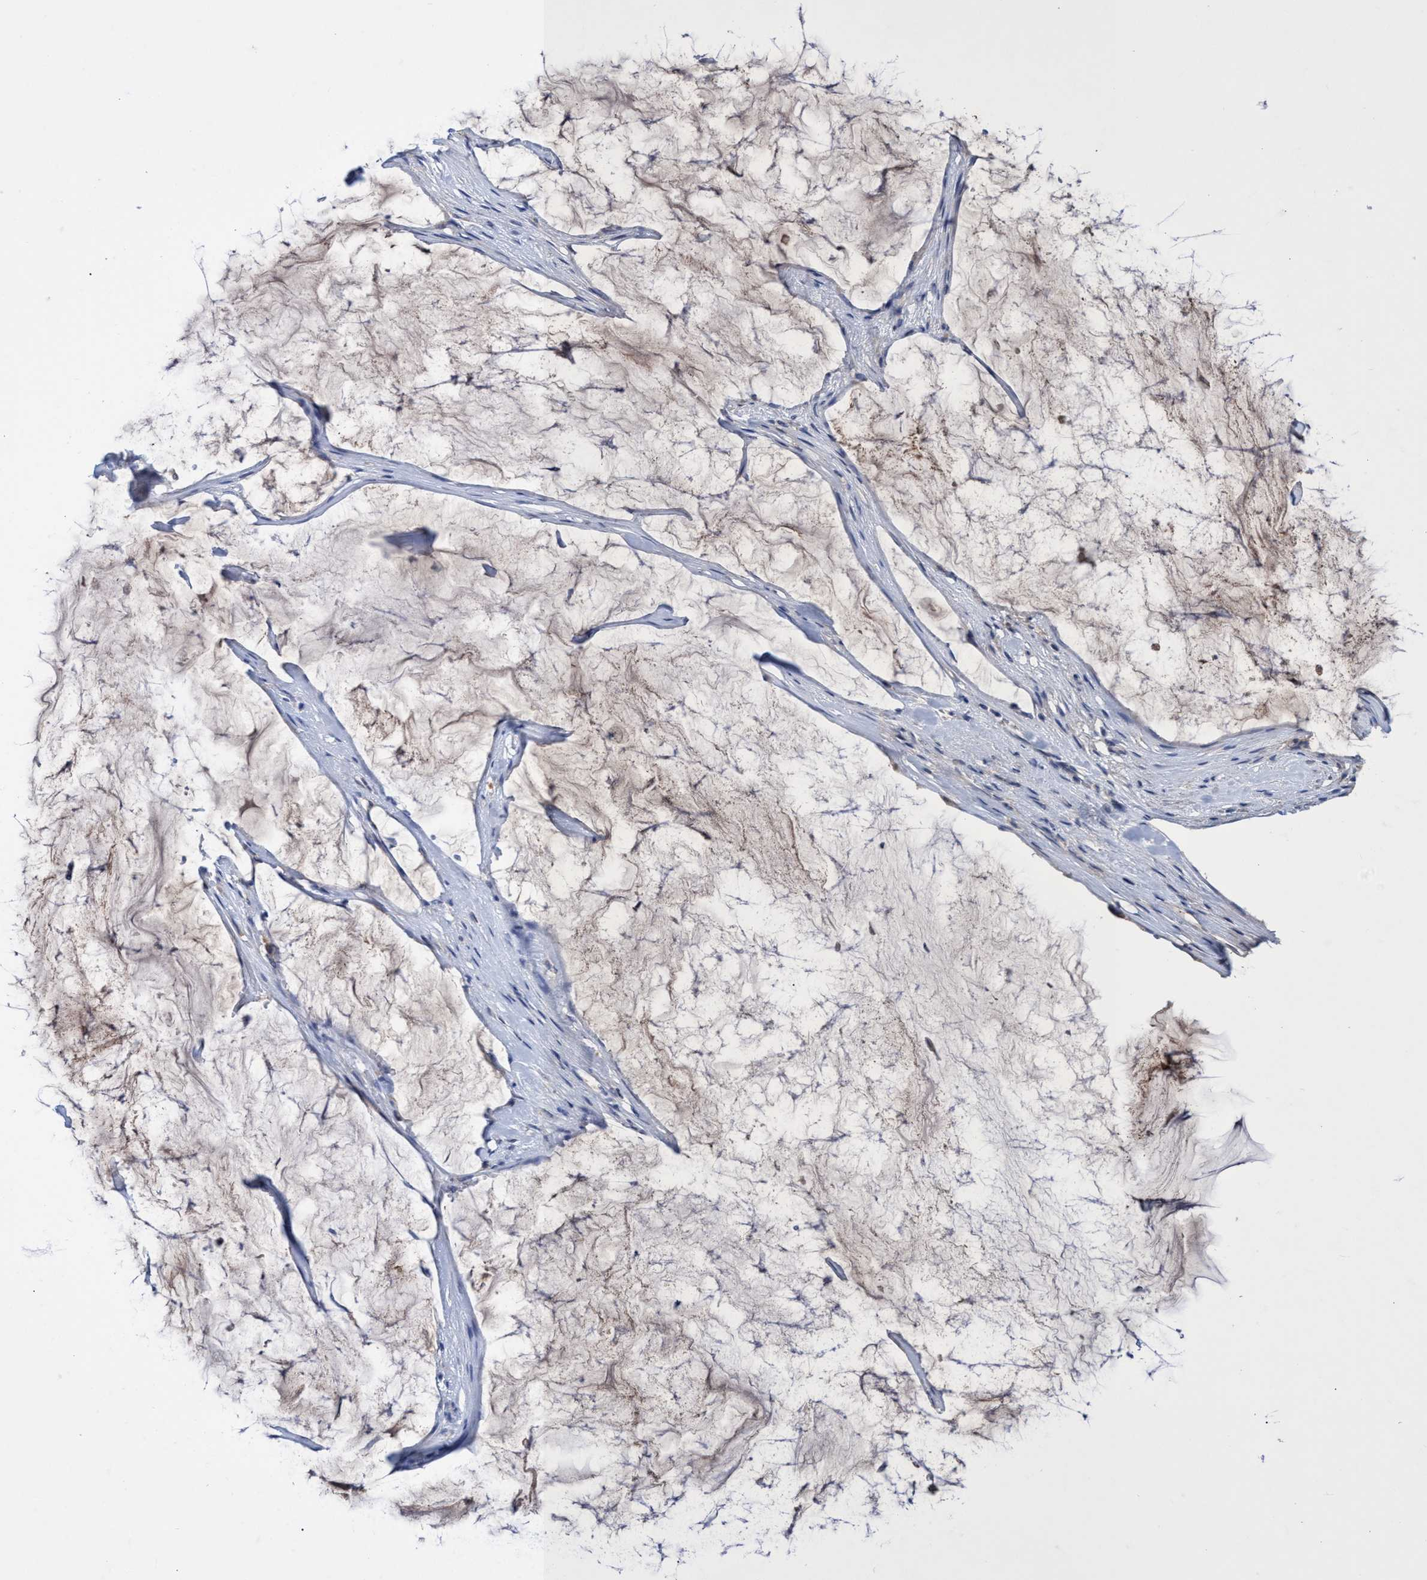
{"staining": {"intensity": "weak", "quantity": "<25%", "location": "cytoplasmic/membranous"}, "tissue": "pancreatic cancer", "cell_type": "Tumor cells", "image_type": "cancer", "snomed": [{"axis": "morphology", "description": "Adenocarcinoma, NOS"}, {"axis": "topography", "description": "Pancreas"}], "caption": "Immunohistochemistry (IHC) micrograph of pancreatic cancer stained for a protein (brown), which displays no staining in tumor cells.", "gene": "SVEP1", "patient": {"sex": "male", "age": 41}}